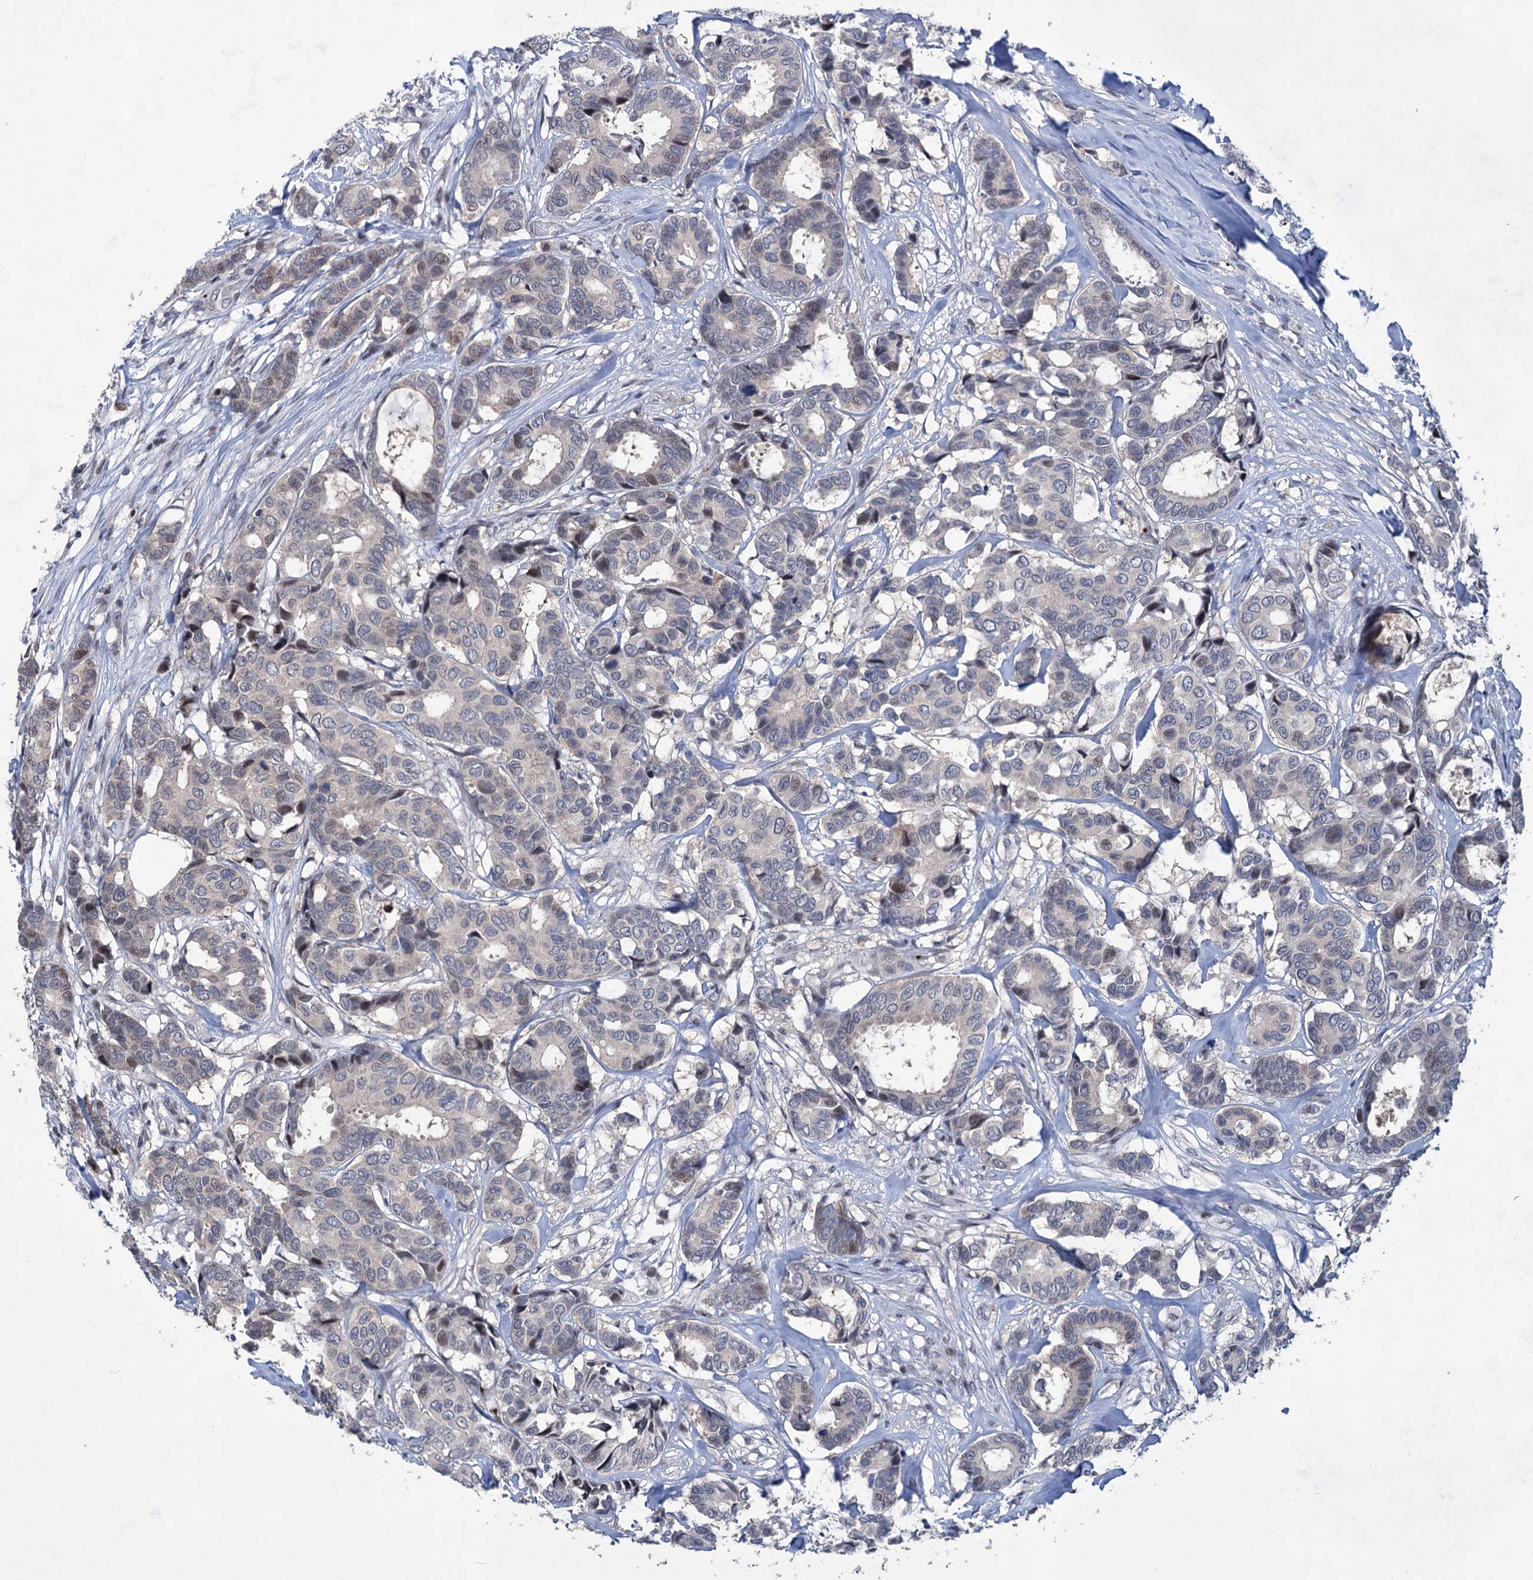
{"staining": {"intensity": "negative", "quantity": "none", "location": "none"}, "tissue": "breast cancer", "cell_type": "Tumor cells", "image_type": "cancer", "snomed": [{"axis": "morphology", "description": "Duct carcinoma"}, {"axis": "topography", "description": "Breast"}], "caption": "Micrograph shows no significant protein positivity in tumor cells of invasive ductal carcinoma (breast). (DAB (3,3'-diaminobenzidine) immunohistochemistry visualized using brightfield microscopy, high magnification).", "gene": "MON2", "patient": {"sex": "female", "age": 87}}